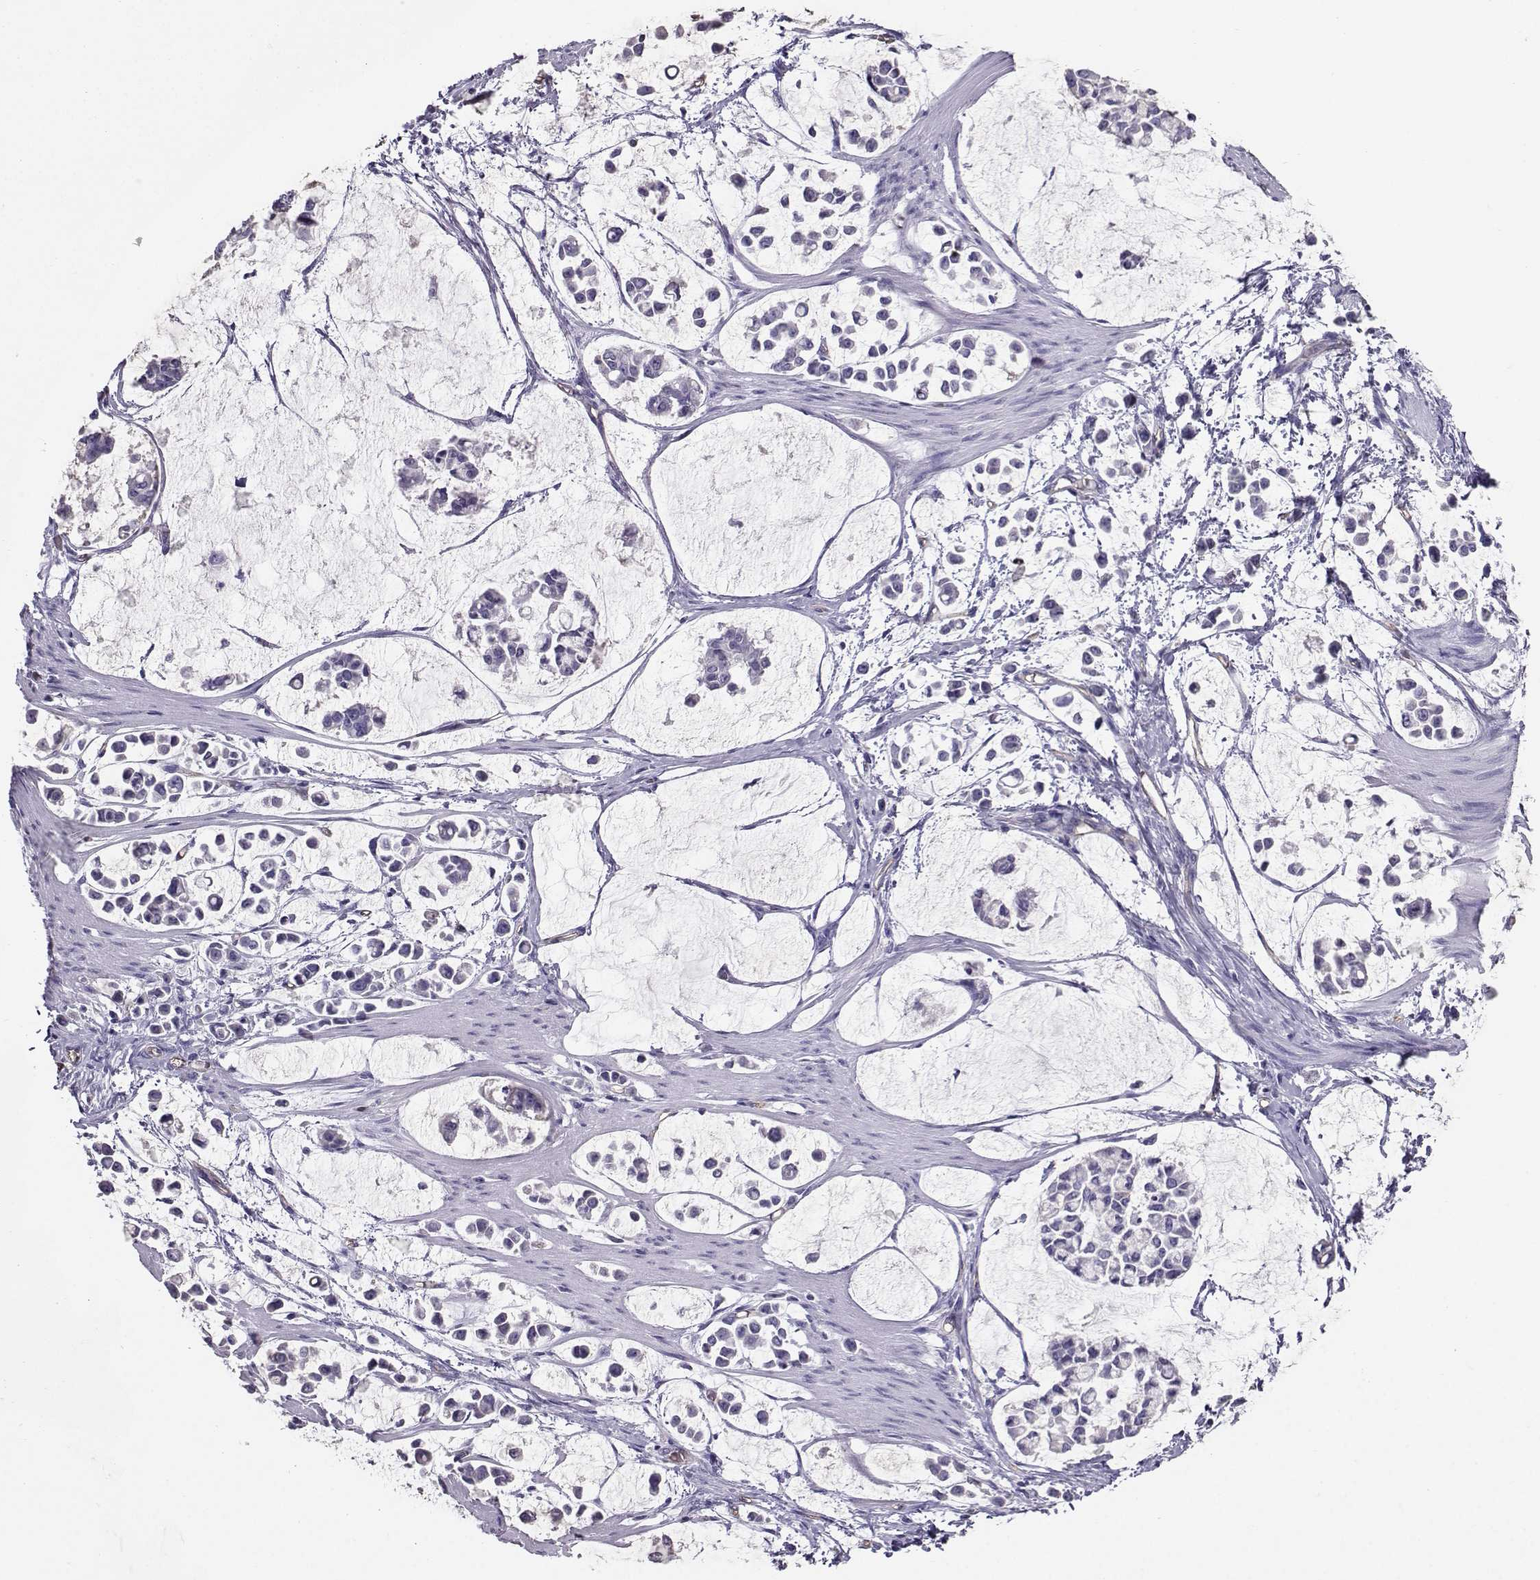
{"staining": {"intensity": "negative", "quantity": "none", "location": "none"}, "tissue": "stomach cancer", "cell_type": "Tumor cells", "image_type": "cancer", "snomed": [{"axis": "morphology", "description": "Adenocarcinoma, NOS"}, {"axis": "topography", "description": "Stomach"}], "caption": "This micrograph is of stomach cancer (adenocarcinoma) stained with immunohistochemistry to label a protein in brown with the nuclei are counter-stained blue. There is no positivity in tumor cells. (DAB (3,3'-diaminobenzidine) IHC, high magnification).", "gene": "CLUL1", "patient": {"sex": "male", "age": 82}}